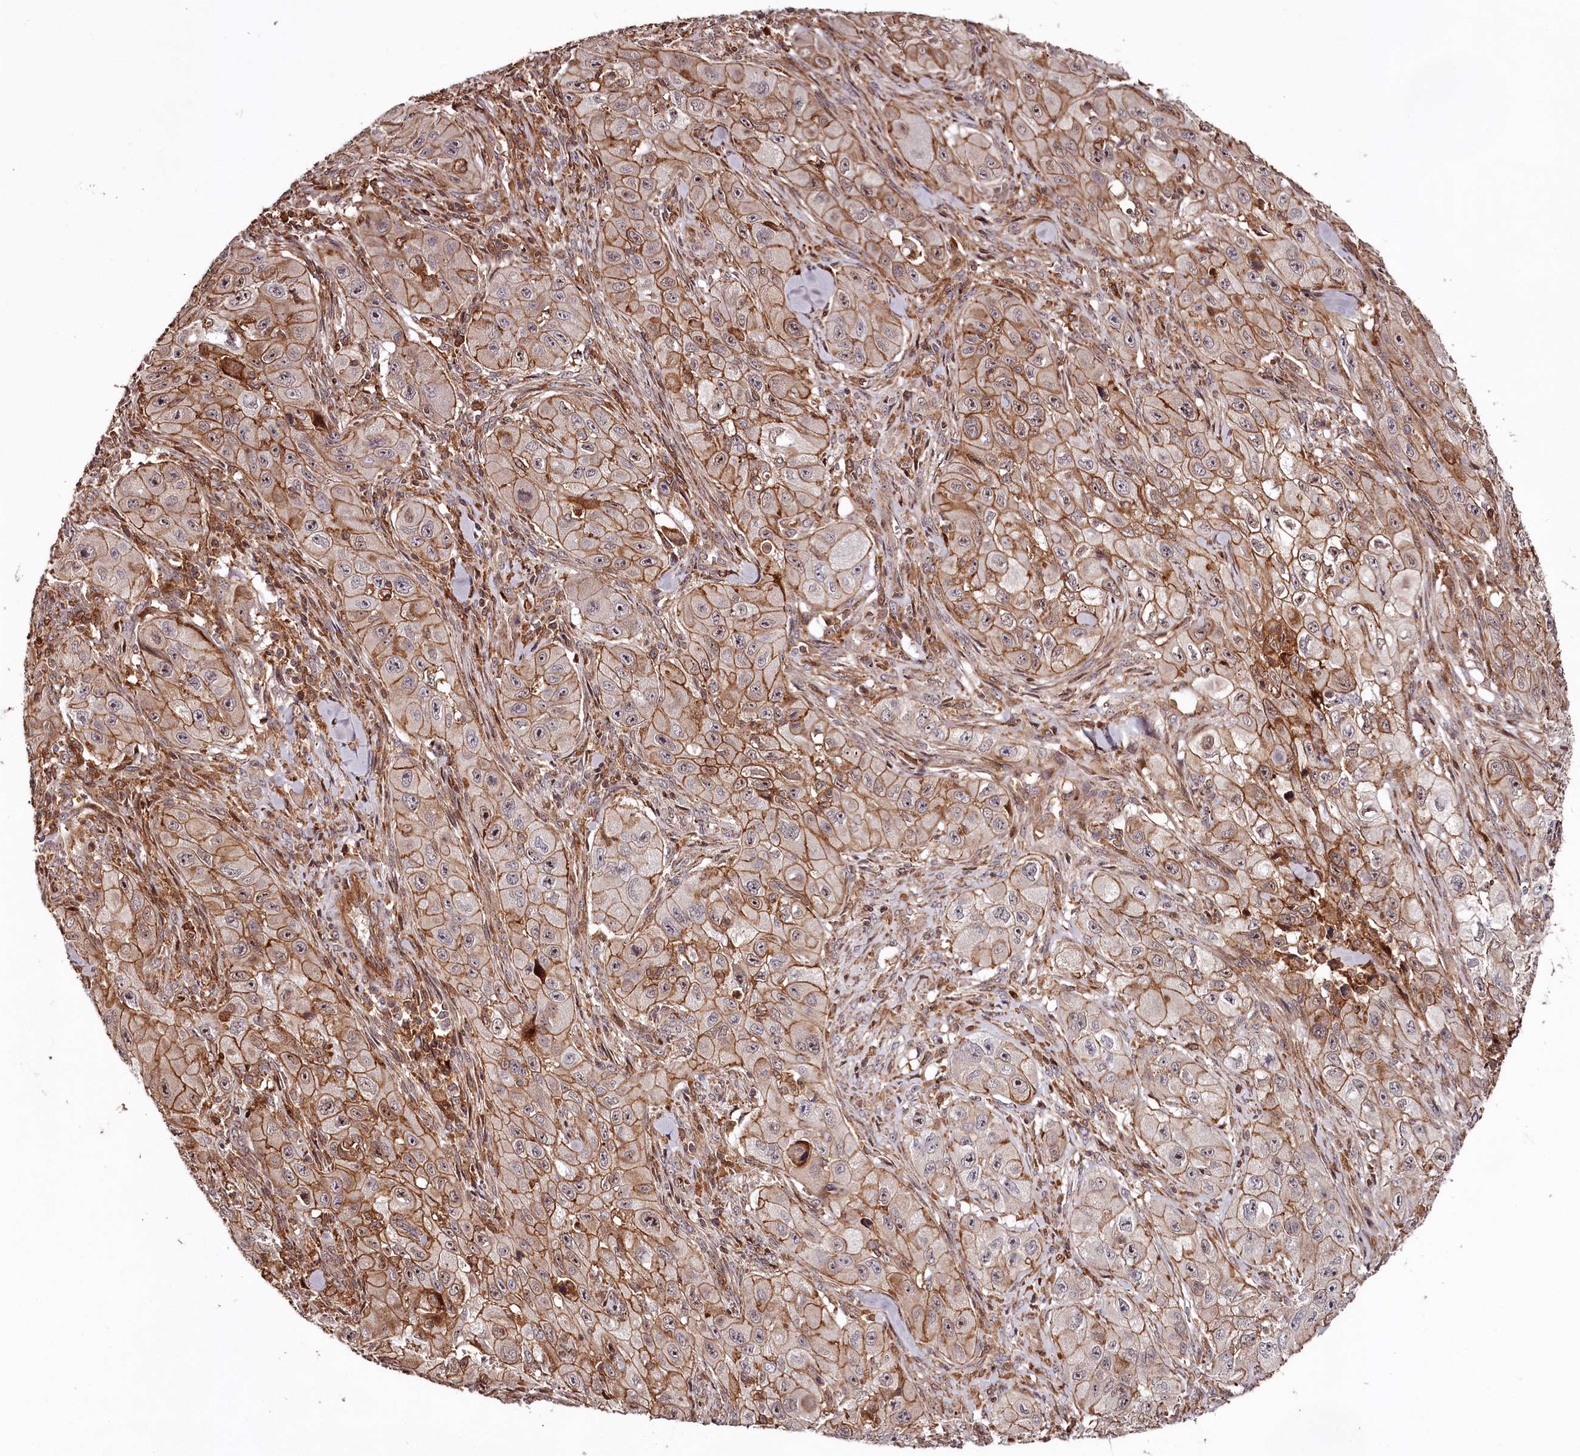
{"staining": {"intensity": "moderate", "quantity": ">75%", "location": "cytoplasmic/membranous,nuclear"}, "tissue": "skin cancer", "cell_type": "Tumor cells", "image_type": "cancer", "snomed": [{"axis": "morphology", "description": "Squamous cell carcinoma, NOS"}, {"axis": "topography", "description": "Skin"}, {"axis": "topography", "description": "Subcutis"}], "caption": "A high-resolution photomicrograph shows IHC staining of skin cancer (squamous cell carcinoma), which shows moderate cytoplasmic/membranous and nuclear staining in approximately >75% of tumor cells.", "gene": "KIF14", "patient": {"sex": "male", "age": 73}}